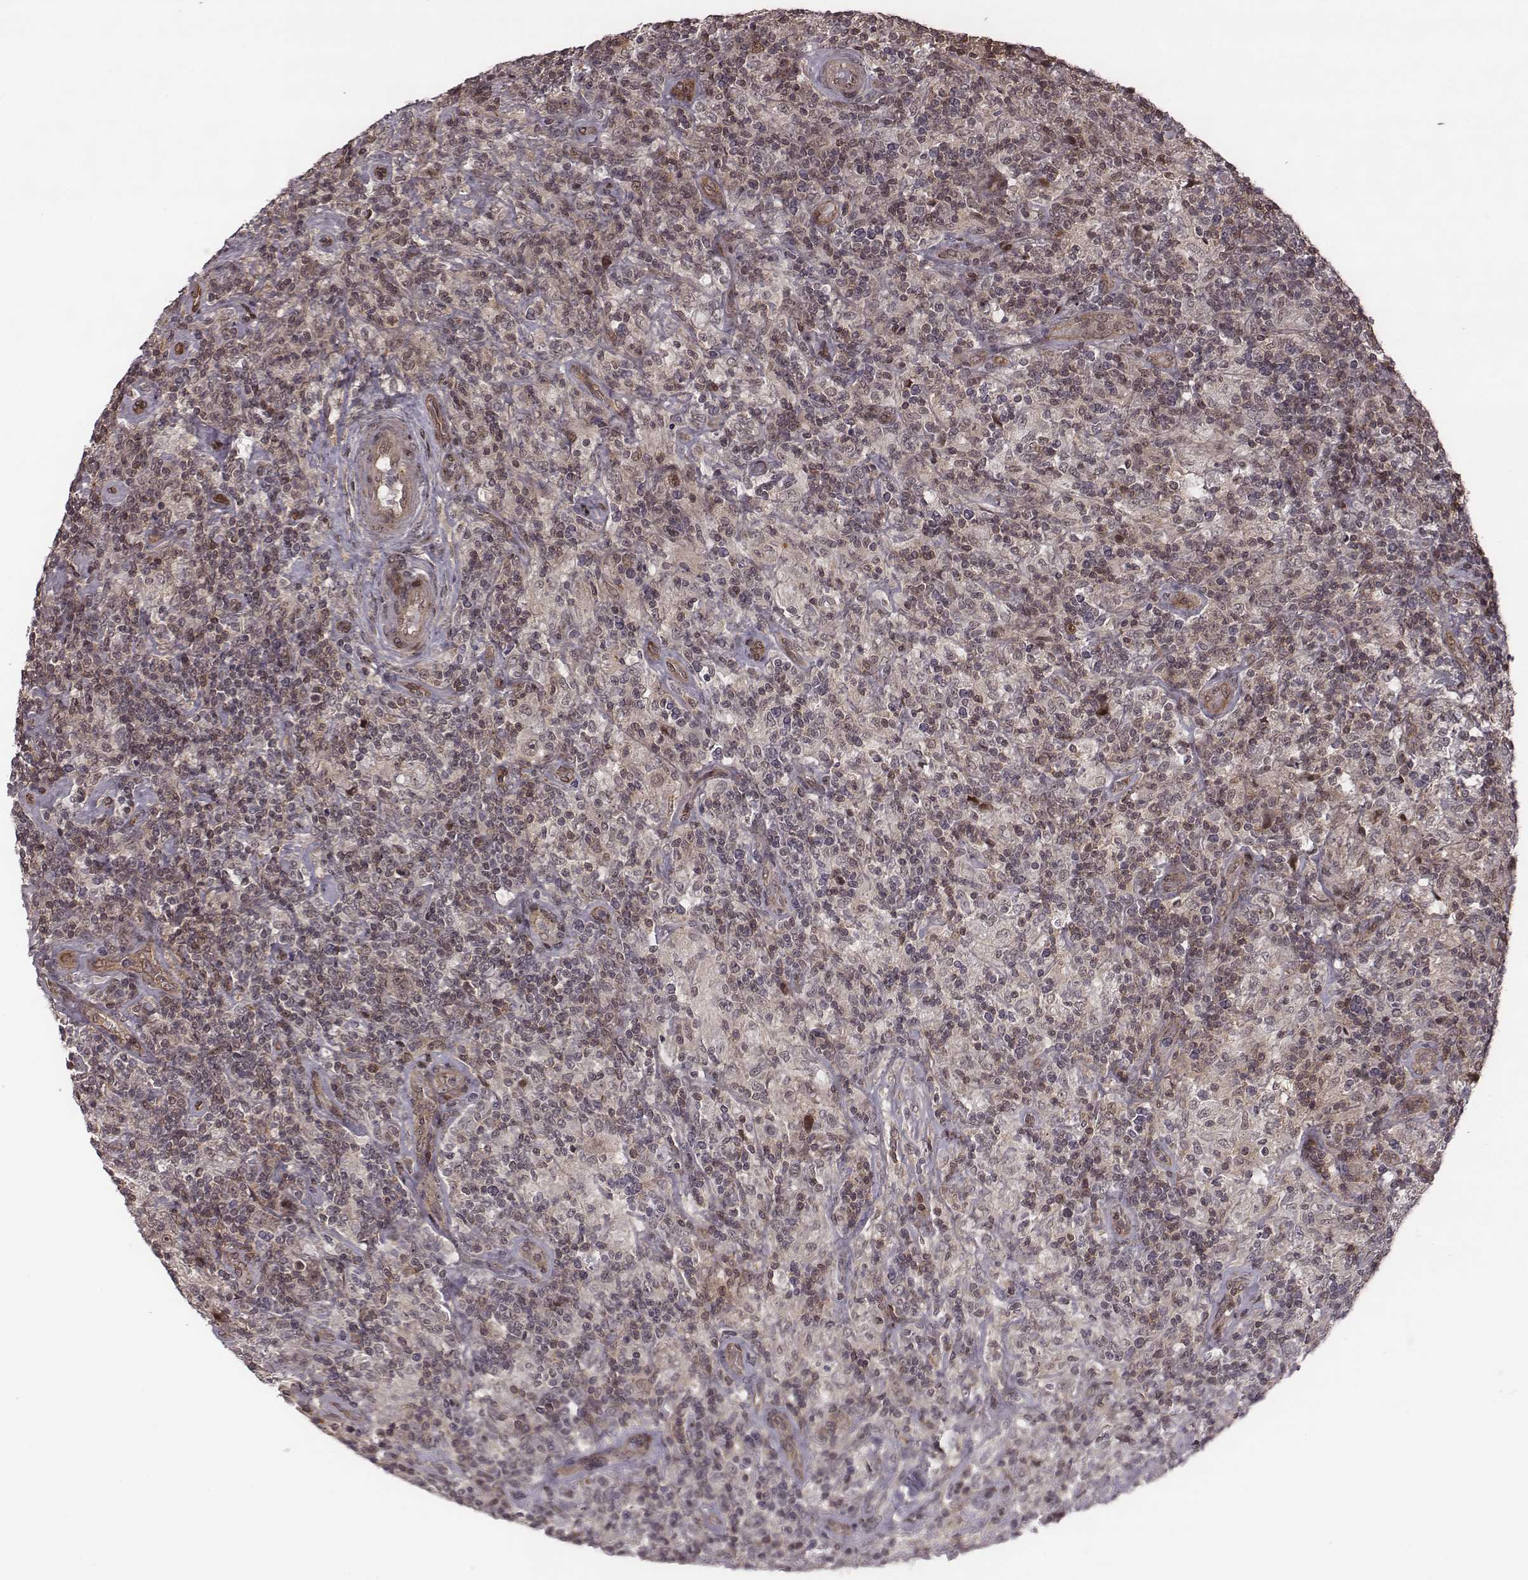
{"staining": {"intensity": "negative", "quantity": "none", "location": "none"}, "tissue": "lymphoma", "cell_type": "Tumor cells", "image_type": "cancer", "snomed": [{"axis": "morphology", "description": "Hodgkin's disease, NOS"}, {"axis": "topography", "description": "Lymph node"}], "caption": "This is an immunohistochemistry image of lymphoma. There is no positivity in tumor cells.", "gene": "RPL3", "patient": {"sex": "male", "age": 70}}